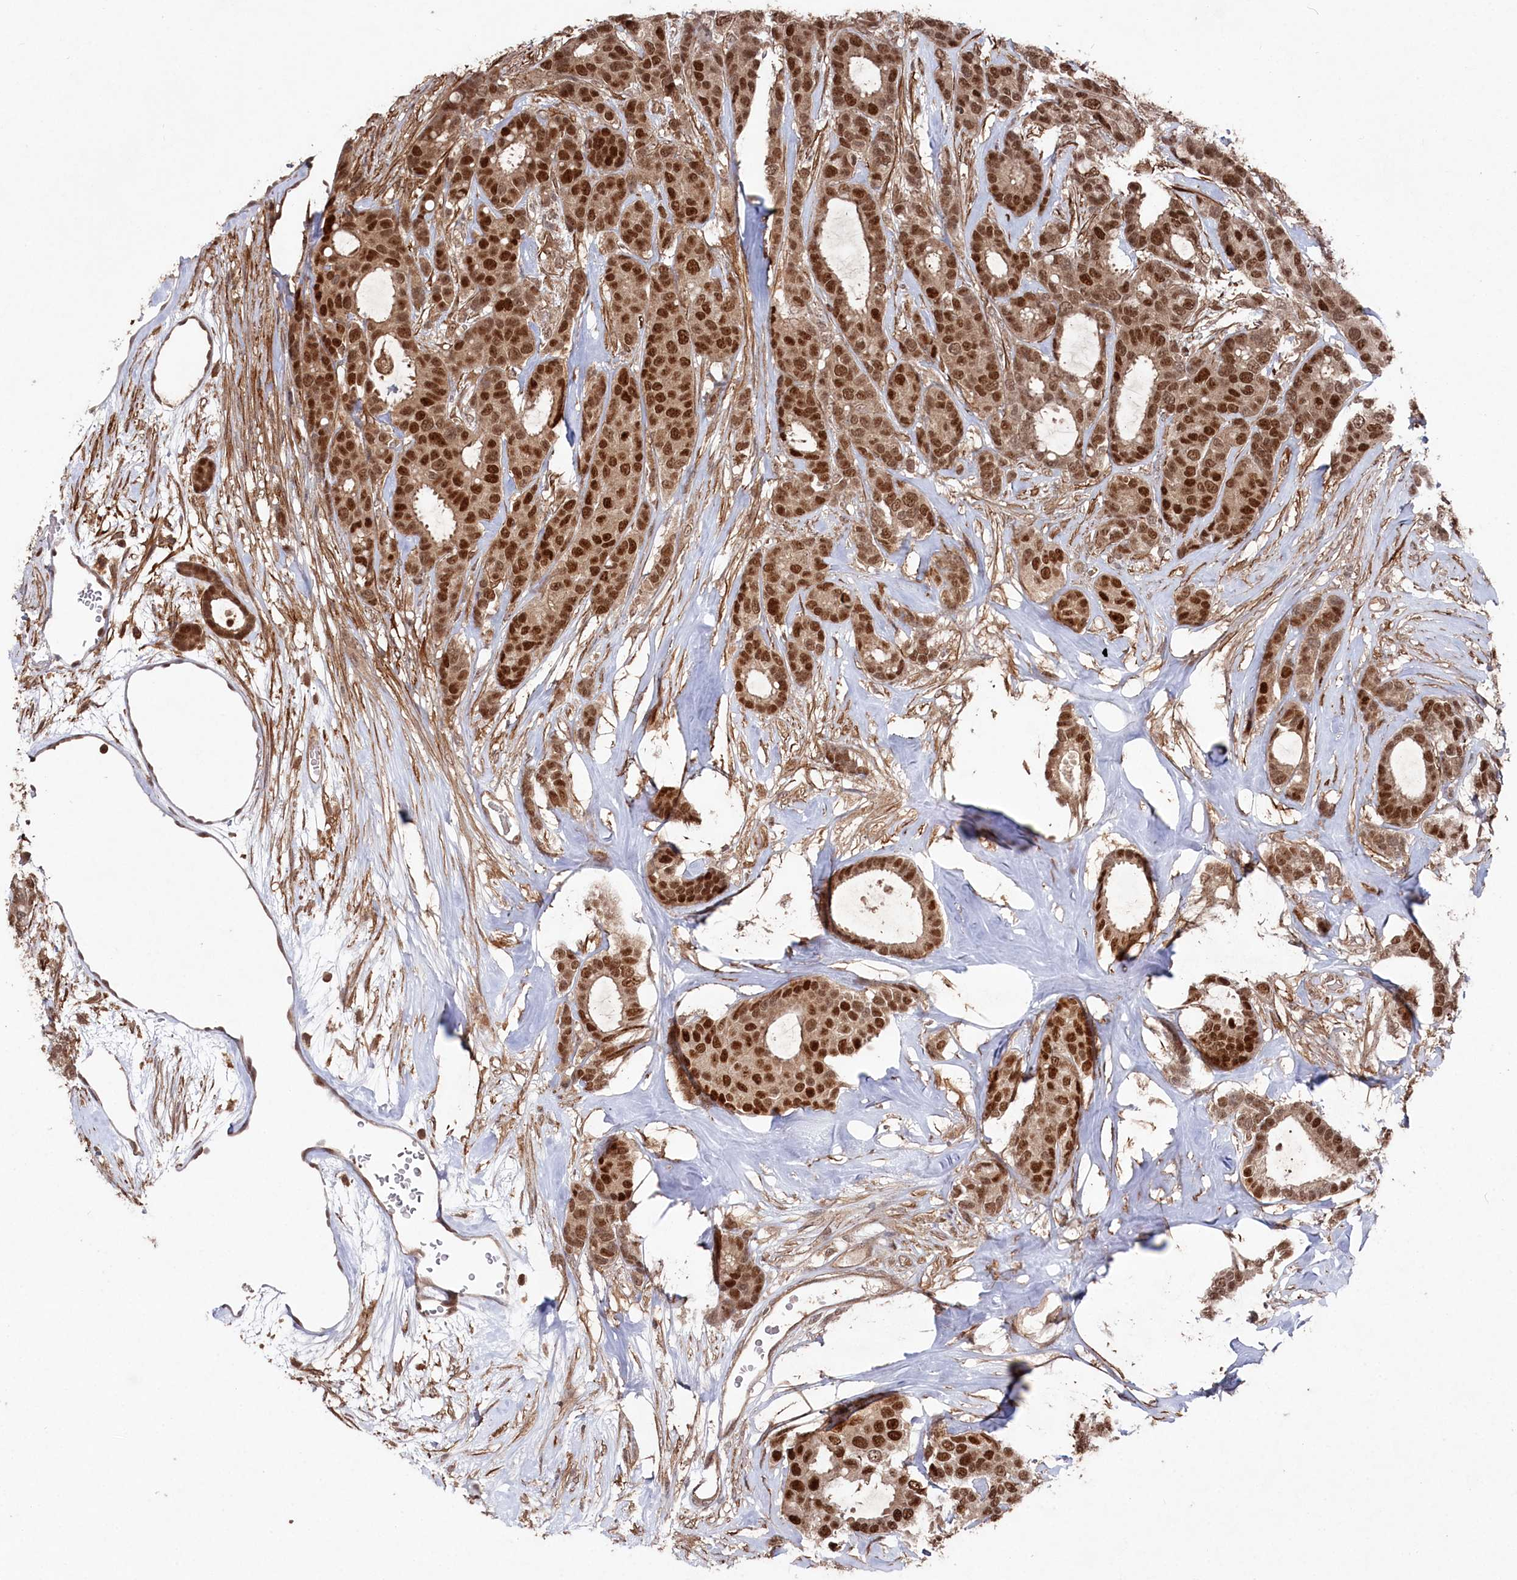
{"staining": {"intensity": "strong", "quantity": ">75%", "location": "nuclear"}, "tissue": "breast cancer", "cell_type": "Tumor cells", "image_type": "cancer", "snomed": [{"axis": "morphology", "description": "Duct carcinoma"}, {"axis": "topography", "description": "Breast"}], "caption": "This image displays IHC staining of breast invasive ductal carcinoma, with high strong nuclear staining in about >75% of tumor cells.", "gene": "BORCS7", "patient": {"sex": "female", "age": 87}}